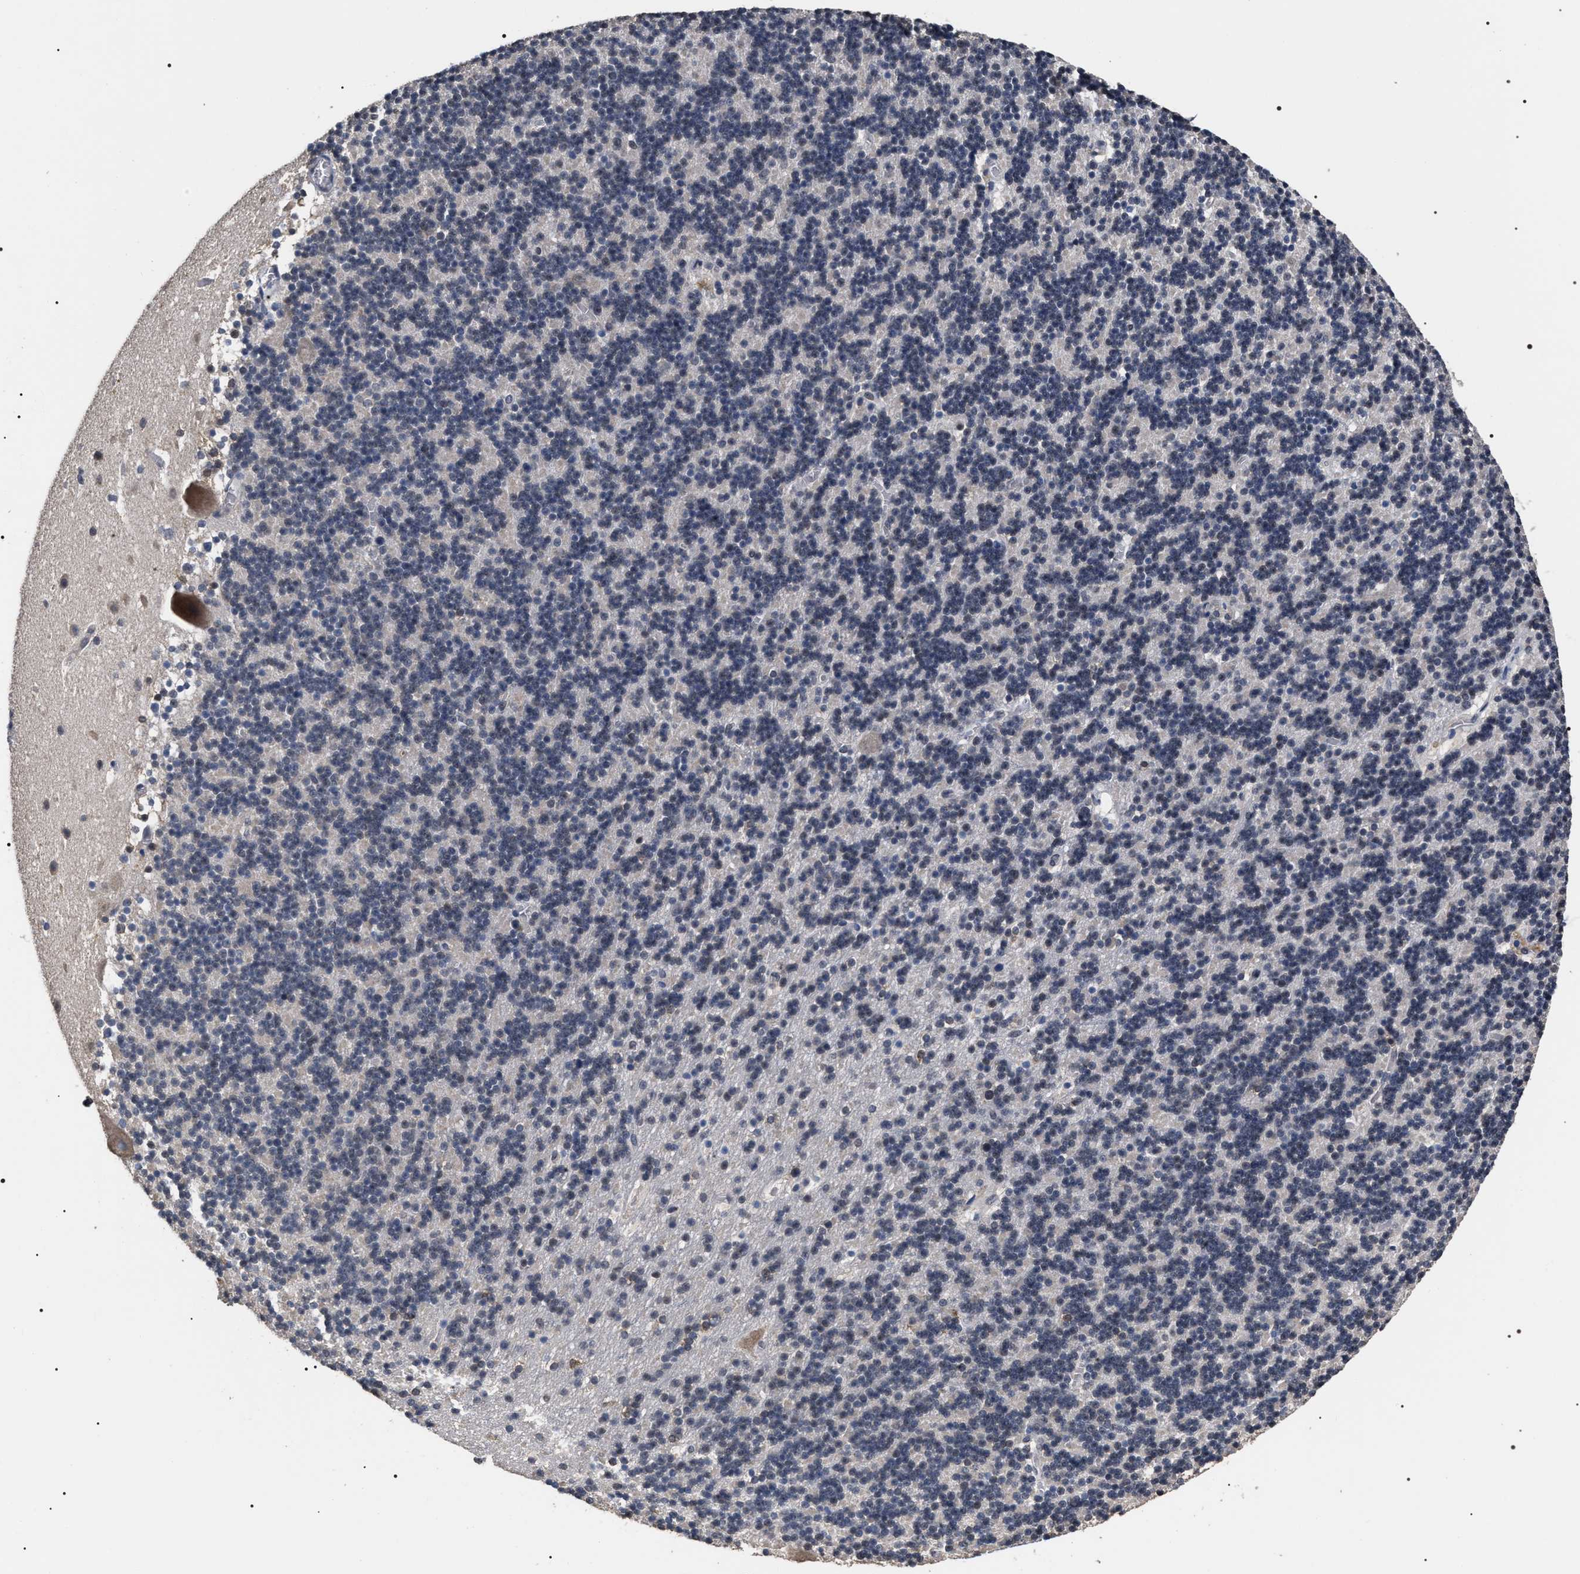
{"staining": {"intensity": "weak", "quantity": "<25%", "location": "nuclear"}, "tissue": "cerebellum", "cell_type": "Cells in granular layer", "image_type": "normal", "snomed": [{"axis": "morphology", "description": "Normal tissue, NOS"}, {"axis": "topography", "description": "Cerebellum"}], "caption": "The image demonstrates no significant expression in cells in granular layer of cerebellum.", "gene": "UPF3A", "patient": {"sex": "male", "age": 45}}